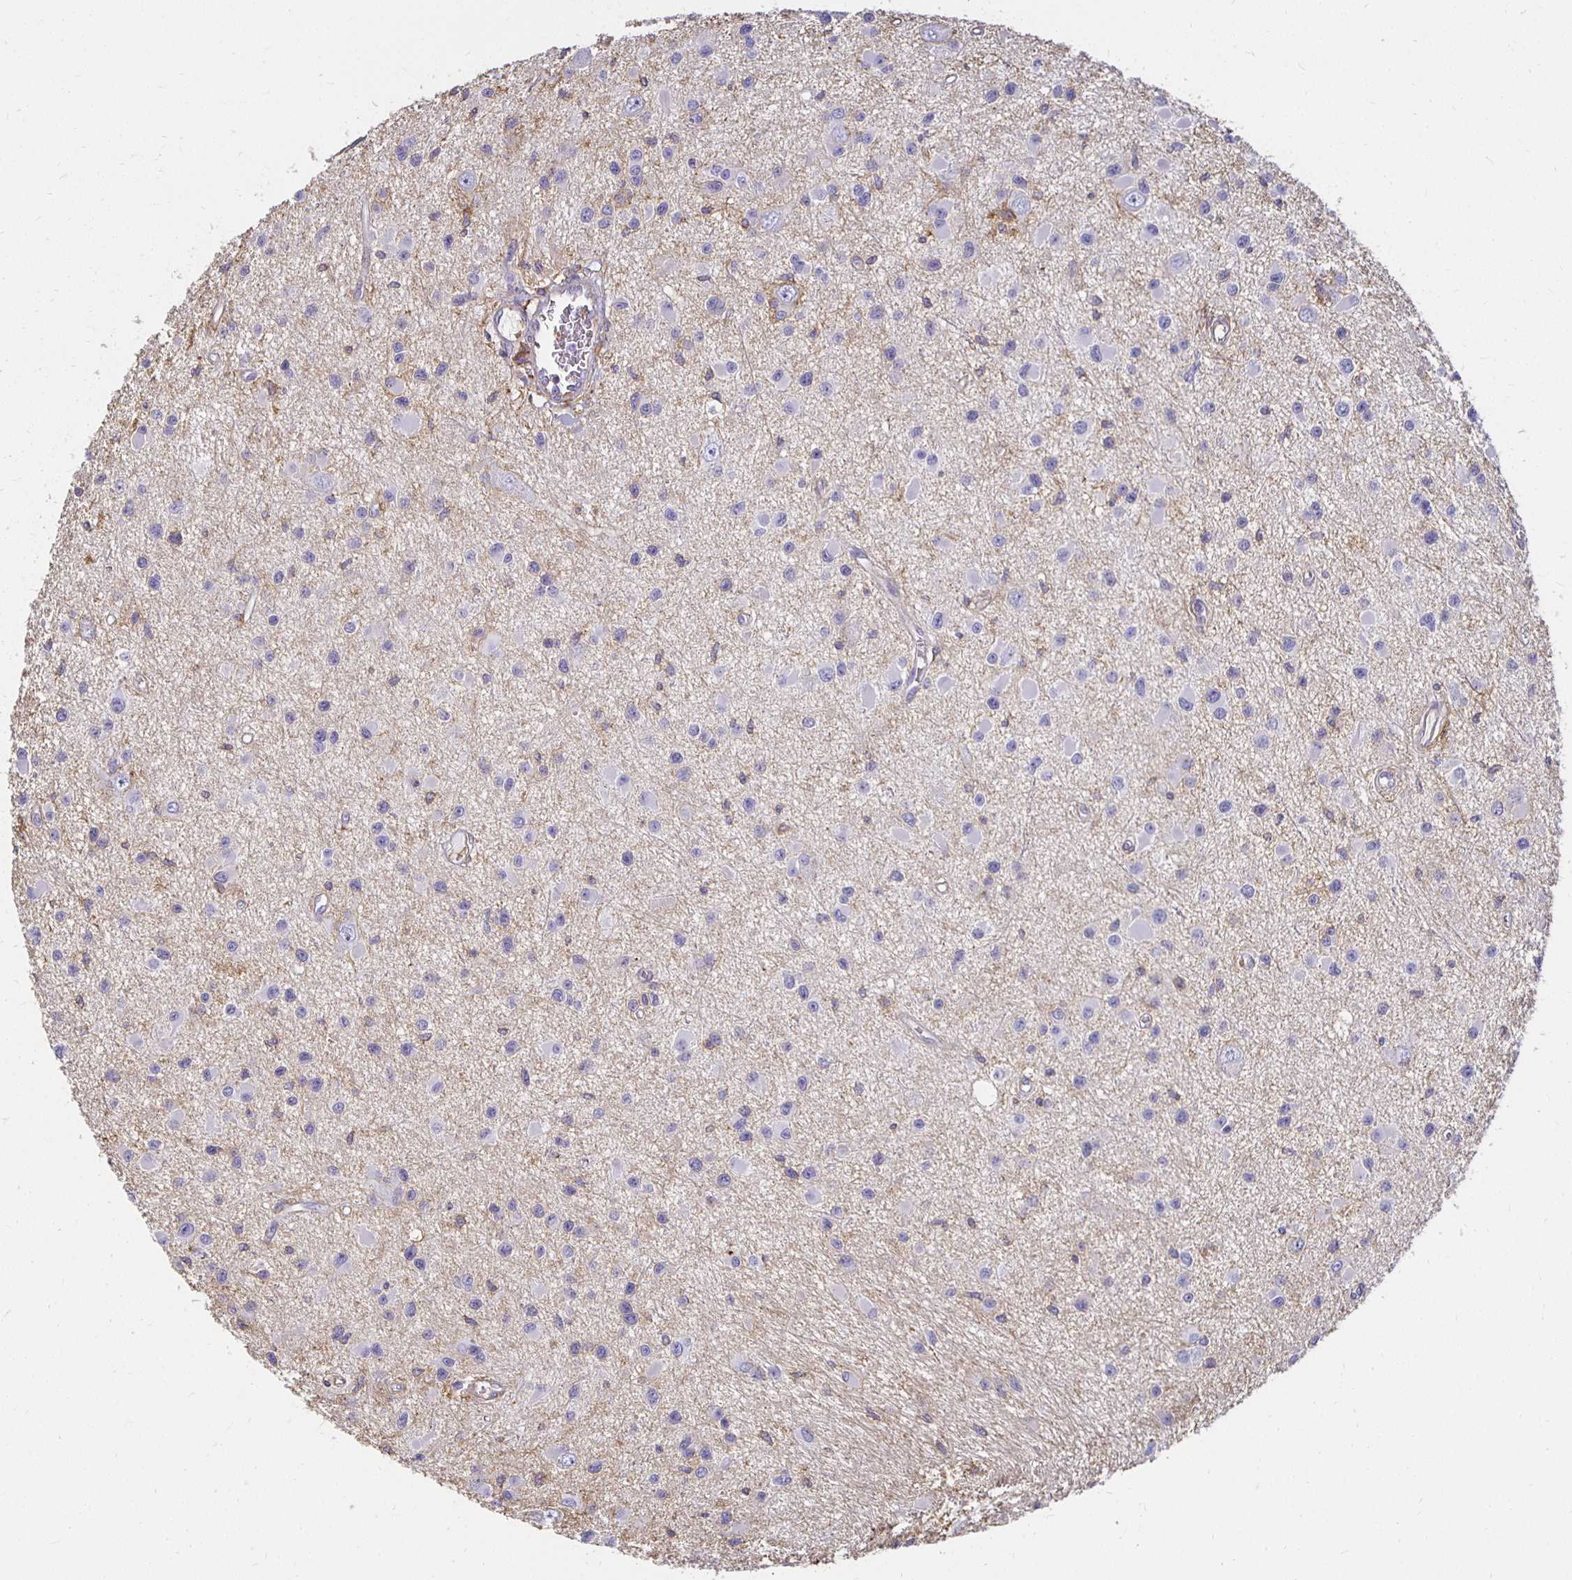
{"staining": {"intensity": "negative", "quantity": "none", "location": "none"}, "tissue": "glioma", "cell_type": "Tumor cells", "image_type": "cancer", "snomed": [{"axis": "morphology", "description": "Glioma, malignant, High grade"}, {"axis": "topography", "description": "Brain"}], "caption": "A photomicrograph of human glioma is negative for staining in tumor cells. (DAB immunohistochemistry (IHC) with hematoxylin counter stain).", "gene": "TAS1R3", "patient": {"sex": "male", "age": 54}}